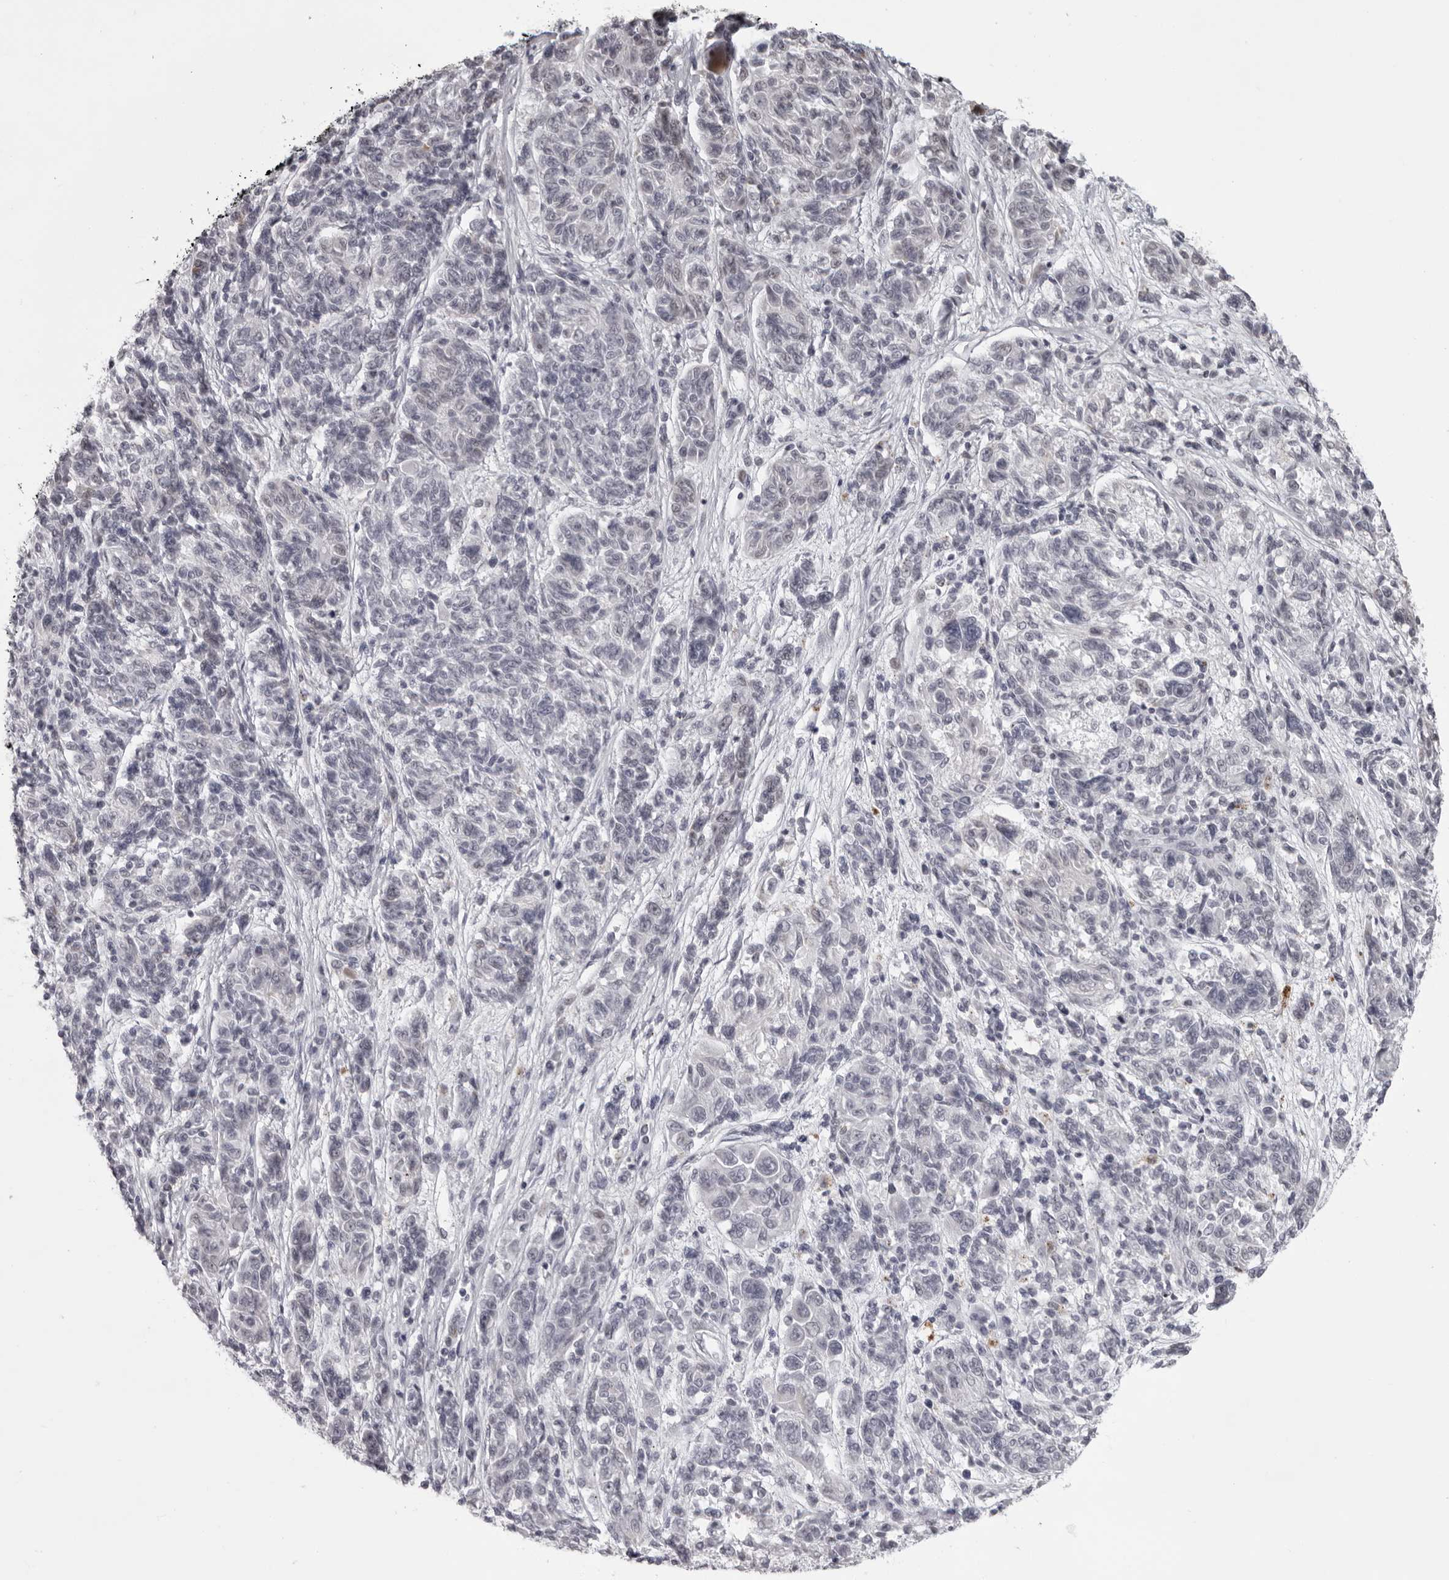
{"staining": {"intensity": "negative", "quantity": "none", "location": "none"}, "tissue": "melanoma", "cell_type": "Tumor cells", "image_type": "cancer", "snomed": [{"axis": "morphology", "description": "Malignant melanoma, NOS"}, {"axis": "topography", "description": "Skin"}], "caption": "Tumor cells are negative for brown protein staining in melanoma.", "gene": "NUDT18", "patient": {"sex": "male", "age": 53}}